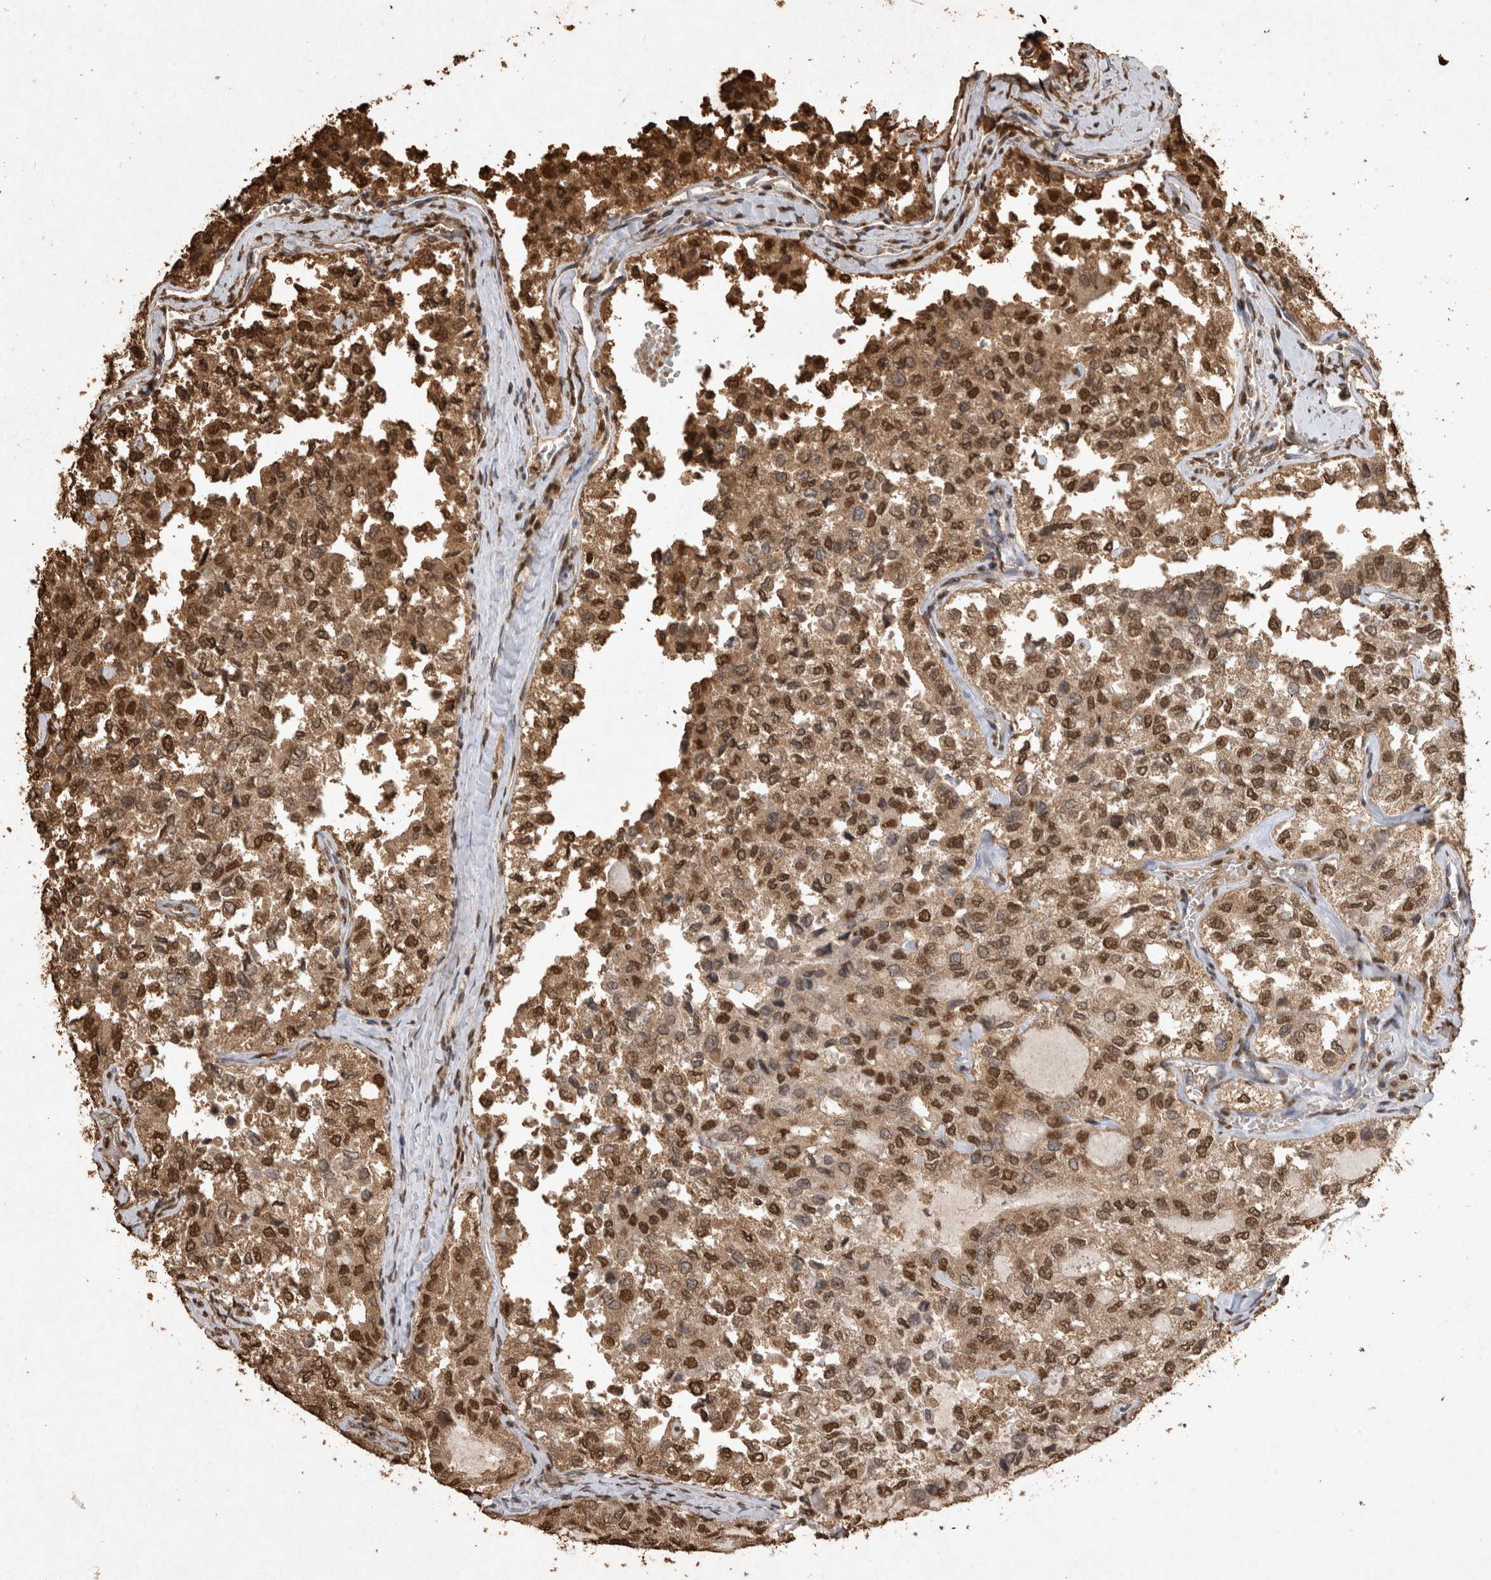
{"staining": {"intensity": "strong", "quantity": ">75%", "location": "cytoplasmic/membranous,nuclear"}, "tissue": "thyroid cancer", "cell_type": "Tumor cells", "image_type": "cancer", "snomed": [{"axis": "morphology", "description": "Follicular adenoma carcinoma, NOS"}, {"axis": "topography", "description": "Thyroid gland"}], "caption": "The micrograph exhibits a brown stain indicating the presence of a protein in the cytoplasmic/membranous and nuclear of tumor cells in thyroid cancer (follicular adenoma carcinoma). (DAB IHC with brightfield microscopy, high magnification).", "gene": "OAS2", "patient": {"sex": "male", "age": 75}}